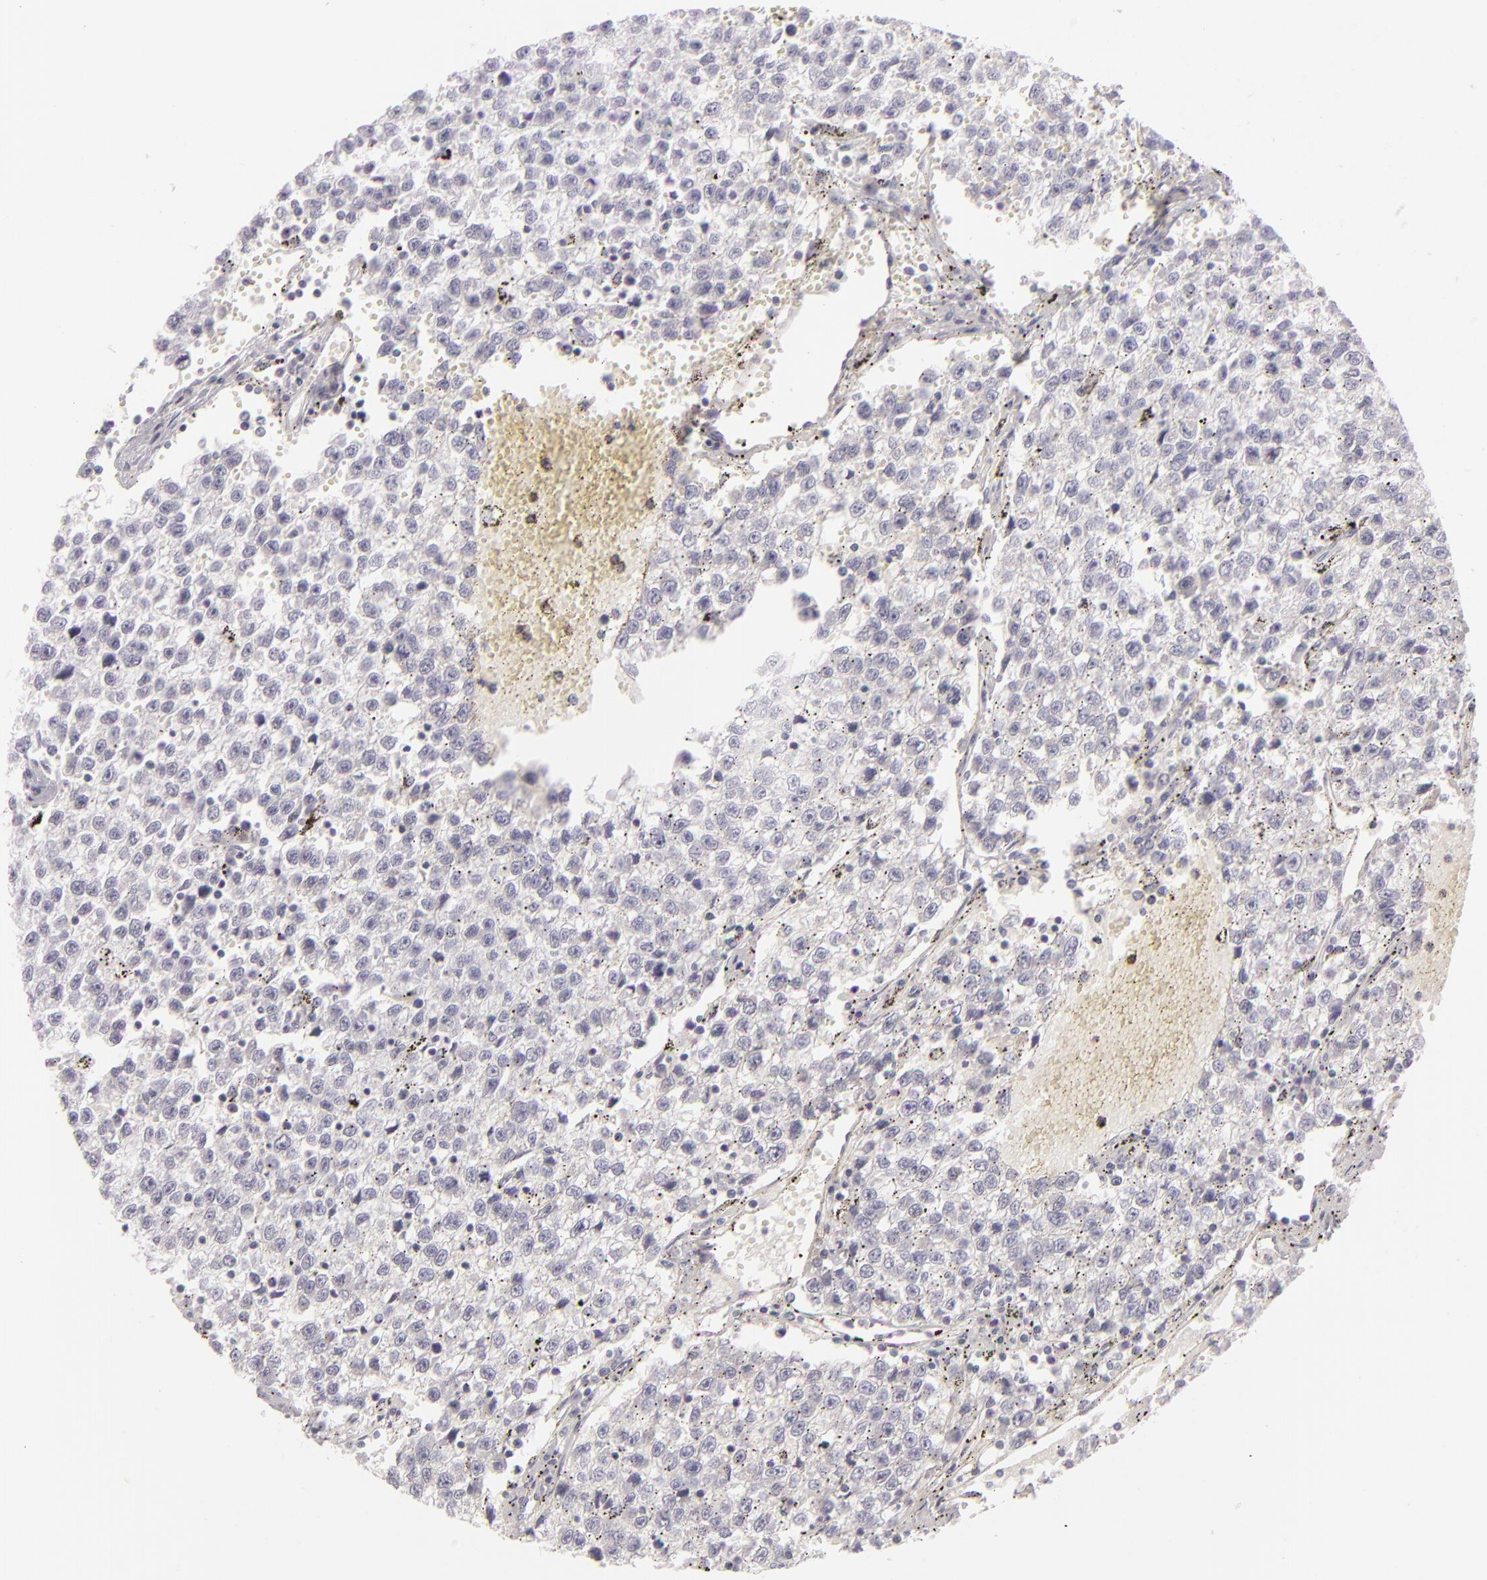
{"staining": {"intensity": "negative", "quantity": "none", "location": "none"}, "tissue": "testis cancer", "cell_type": "Tumor cells", "image_type": "cancer", "snomed": [{"axis": "morphology", "description": "Seminoma, NOS"}, {"axis": "topography", "description": "Testis"}], "caption": "Immunohistochemistry of human testis seminoma reveals no positivity in tumor cells. Nuclei are stained in blue.", "gene": "CDX2", "patient": {"sex": "male", "age": 35}}